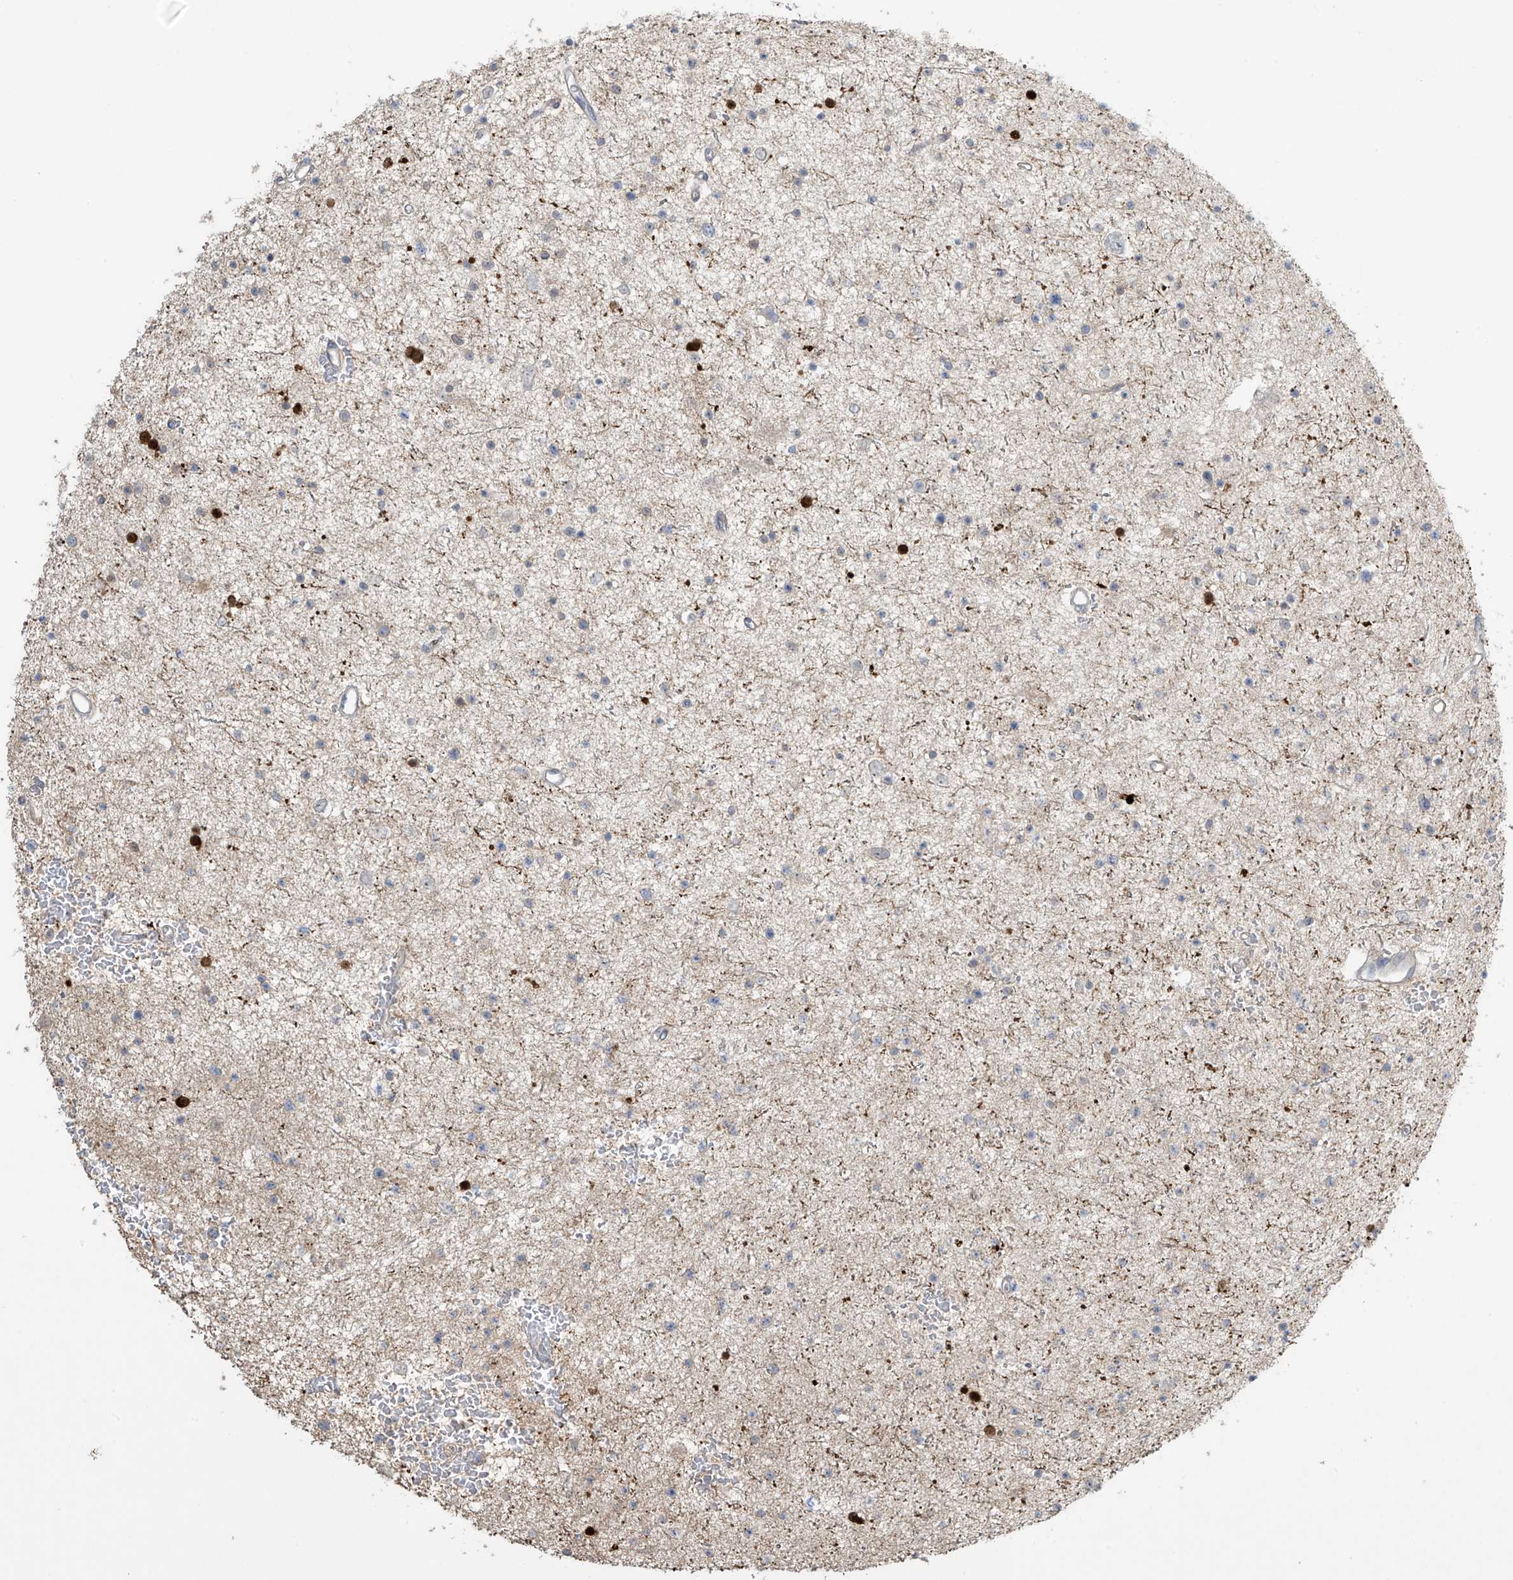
{"staining": {"intensity": "negative", "quantity": "none", "location": "none"}, "tissue": "glioma", "cell_type": "Tumor cells", "image_type": "cancer", "snomed": [{"axis": "morphology", "description": "Glioma, malignant, Low grade"}, {"axis": "topography", "description": "Cerebral cortex"}], "caption": "This is a micrograph of IHC staining of malignant glioma (low-grade), which shows no positivity in tumor cells.", "gene": "TAGAP", "patient": {"sex": "female", "age": 39}}